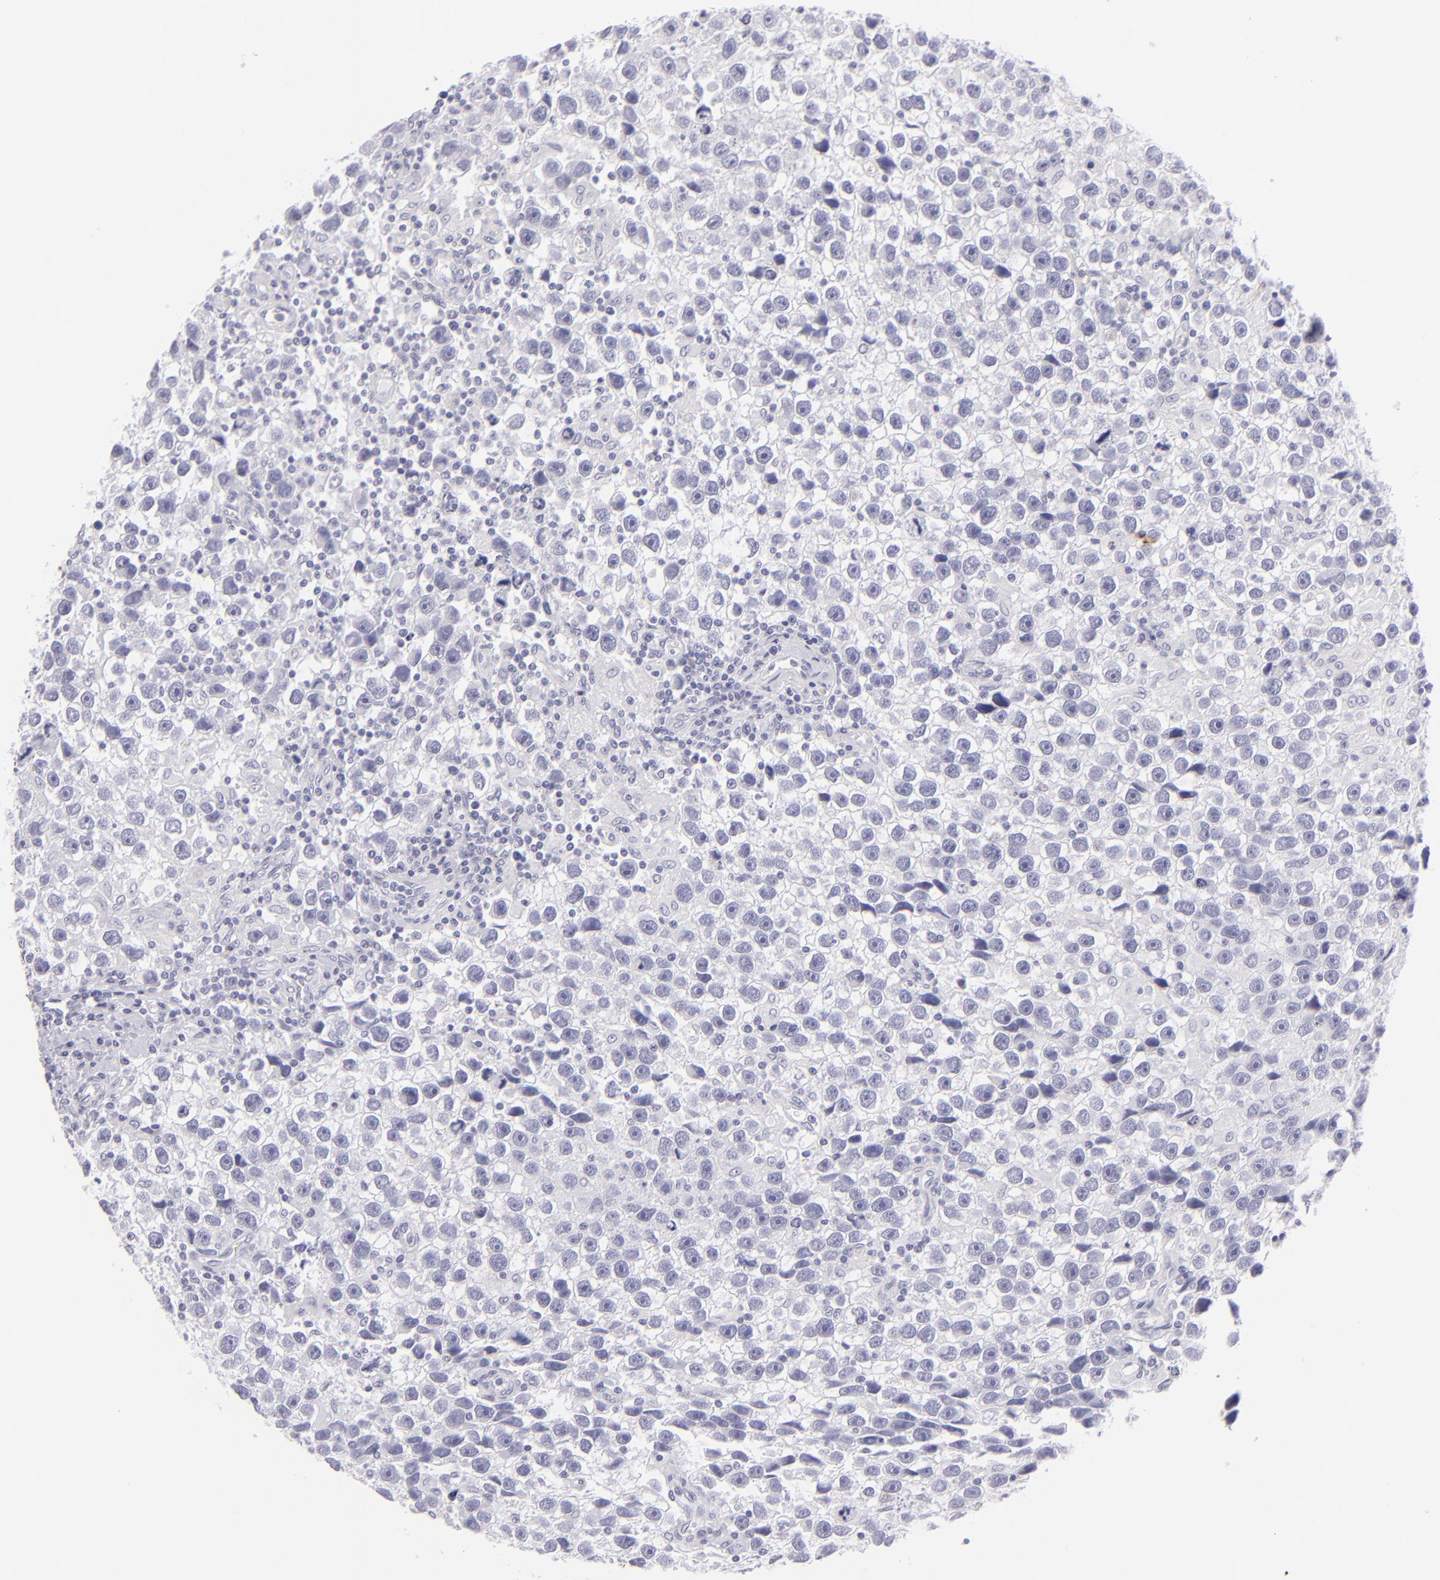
{"staining": {"intensity": "negative", "quantity": "none", "location": "none"}, "tissue": "testis cancer", "cell_type": "Tumor cells", "image_type": "cancer", "snomed": [{"axis": "morphology", "description": "Seminoma, NOS"}, {"axis": "topography", "description": "Testis"}], "caption": "Seminoma (testis) was stained to show a protein in brown. There is no significant expression in tumor cells. (DAB immunohistochemistry visualized using brightfield microscopy, high magnification).", "gene": "FCER2", "patient": {"sex": "male", "age": 43}}